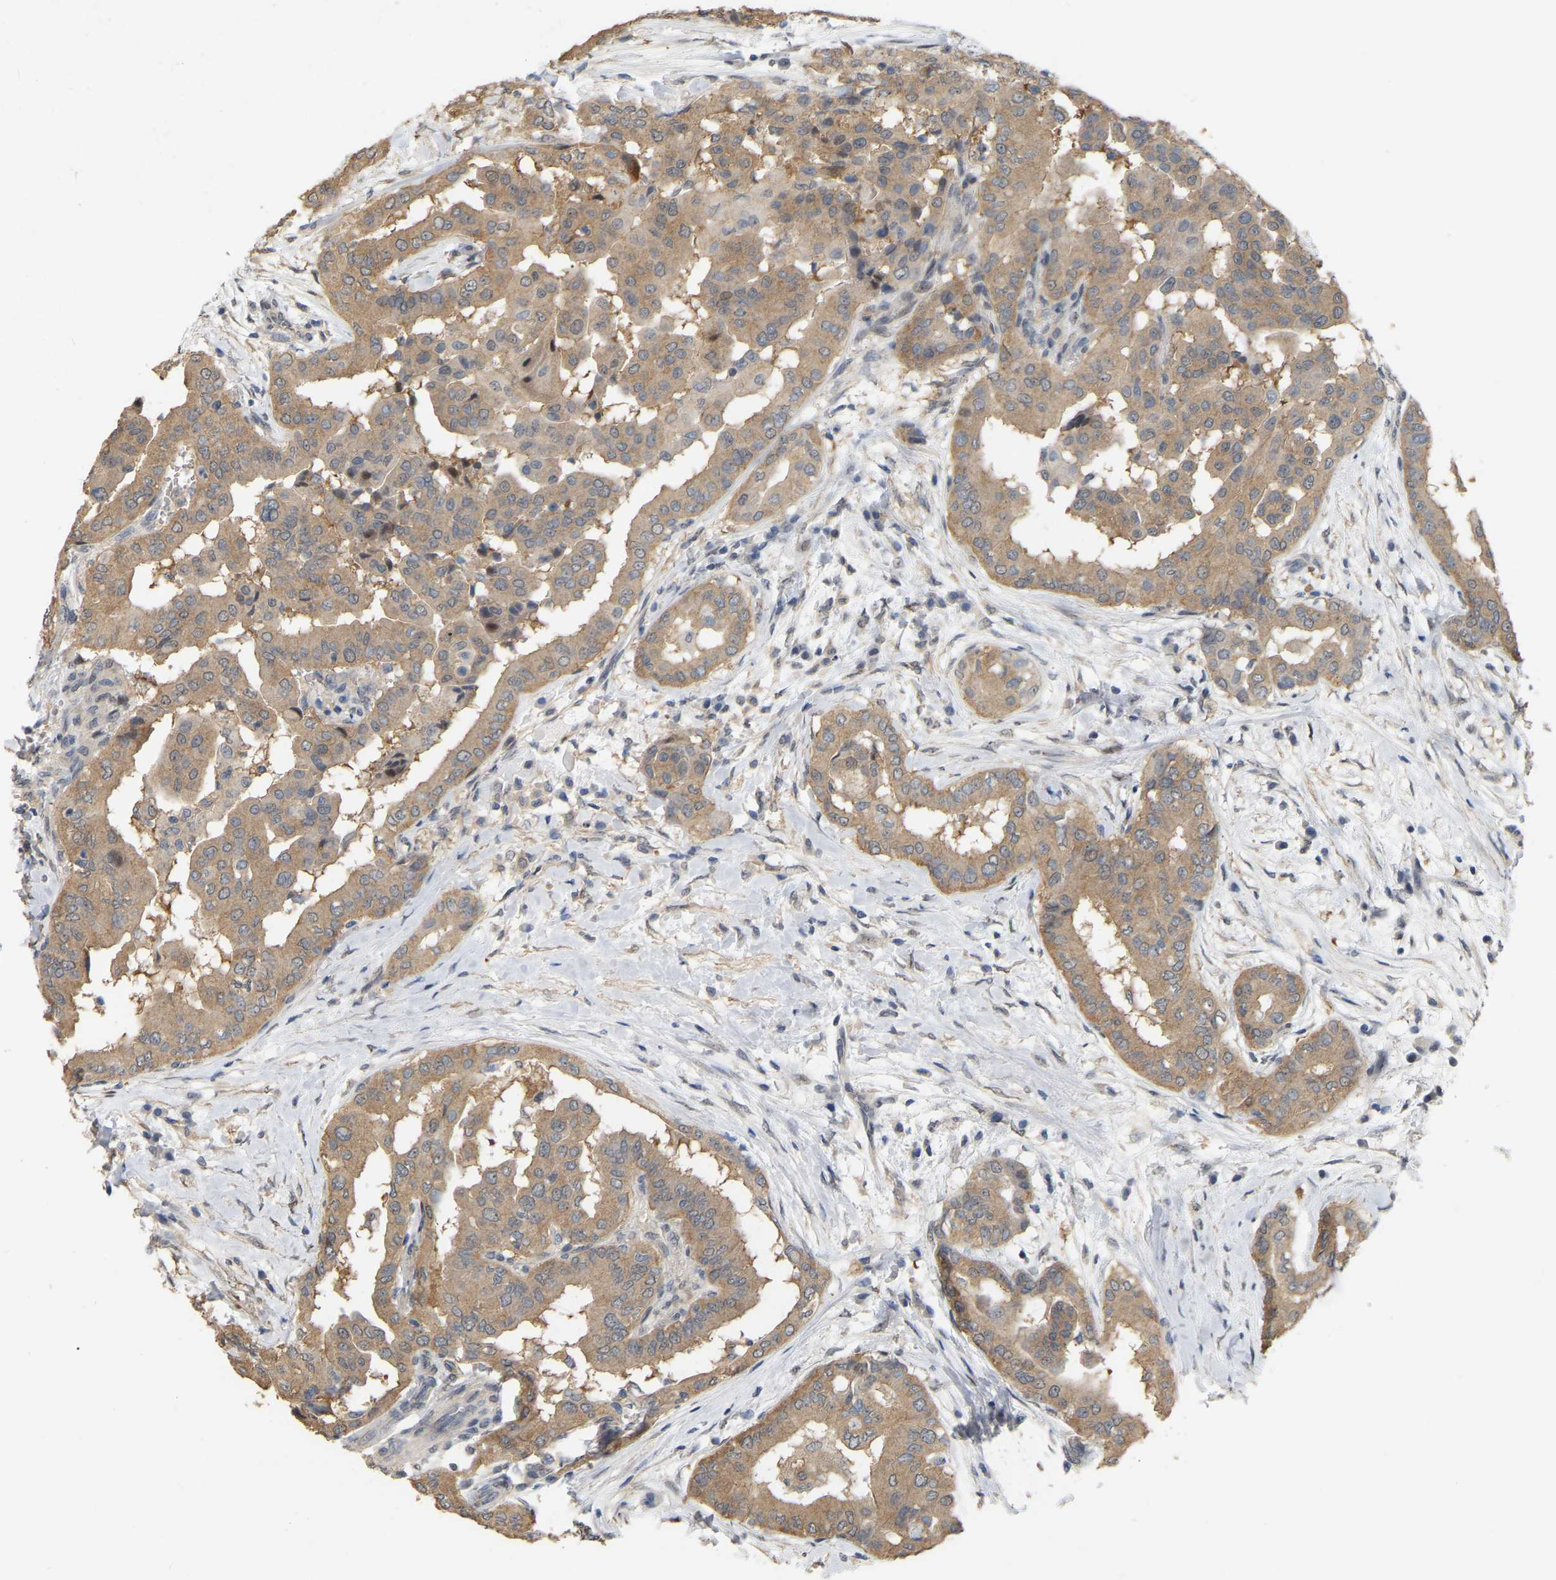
{"staining": {"intensity": "moderate", "quantity": "25%-75%", "location": "cytoplasmic/membranous"}, "tissue": "thyroid cancer", "cell_type": "Tumor cells", "image_type": "cancer", "snomed": [{"axis": "morphology", "description": "Papillary adenocarcinoma, NOS"}, {"axis": "topography", "description": "Thyroid gland"}], "caption": "Thyroid cancer tissue exhibits moderate cytoplasmic/membranous expression in approximately 25%-75% of tumor cells, visualized by immunohistochemistry. The protein of interest is stained brown, and the nuclei are stained in blue (DAB IHC with brightfield microscopy, high magnification).", "gene": "RUVBL1", "patient": {"sex": "male", "age": 33}}